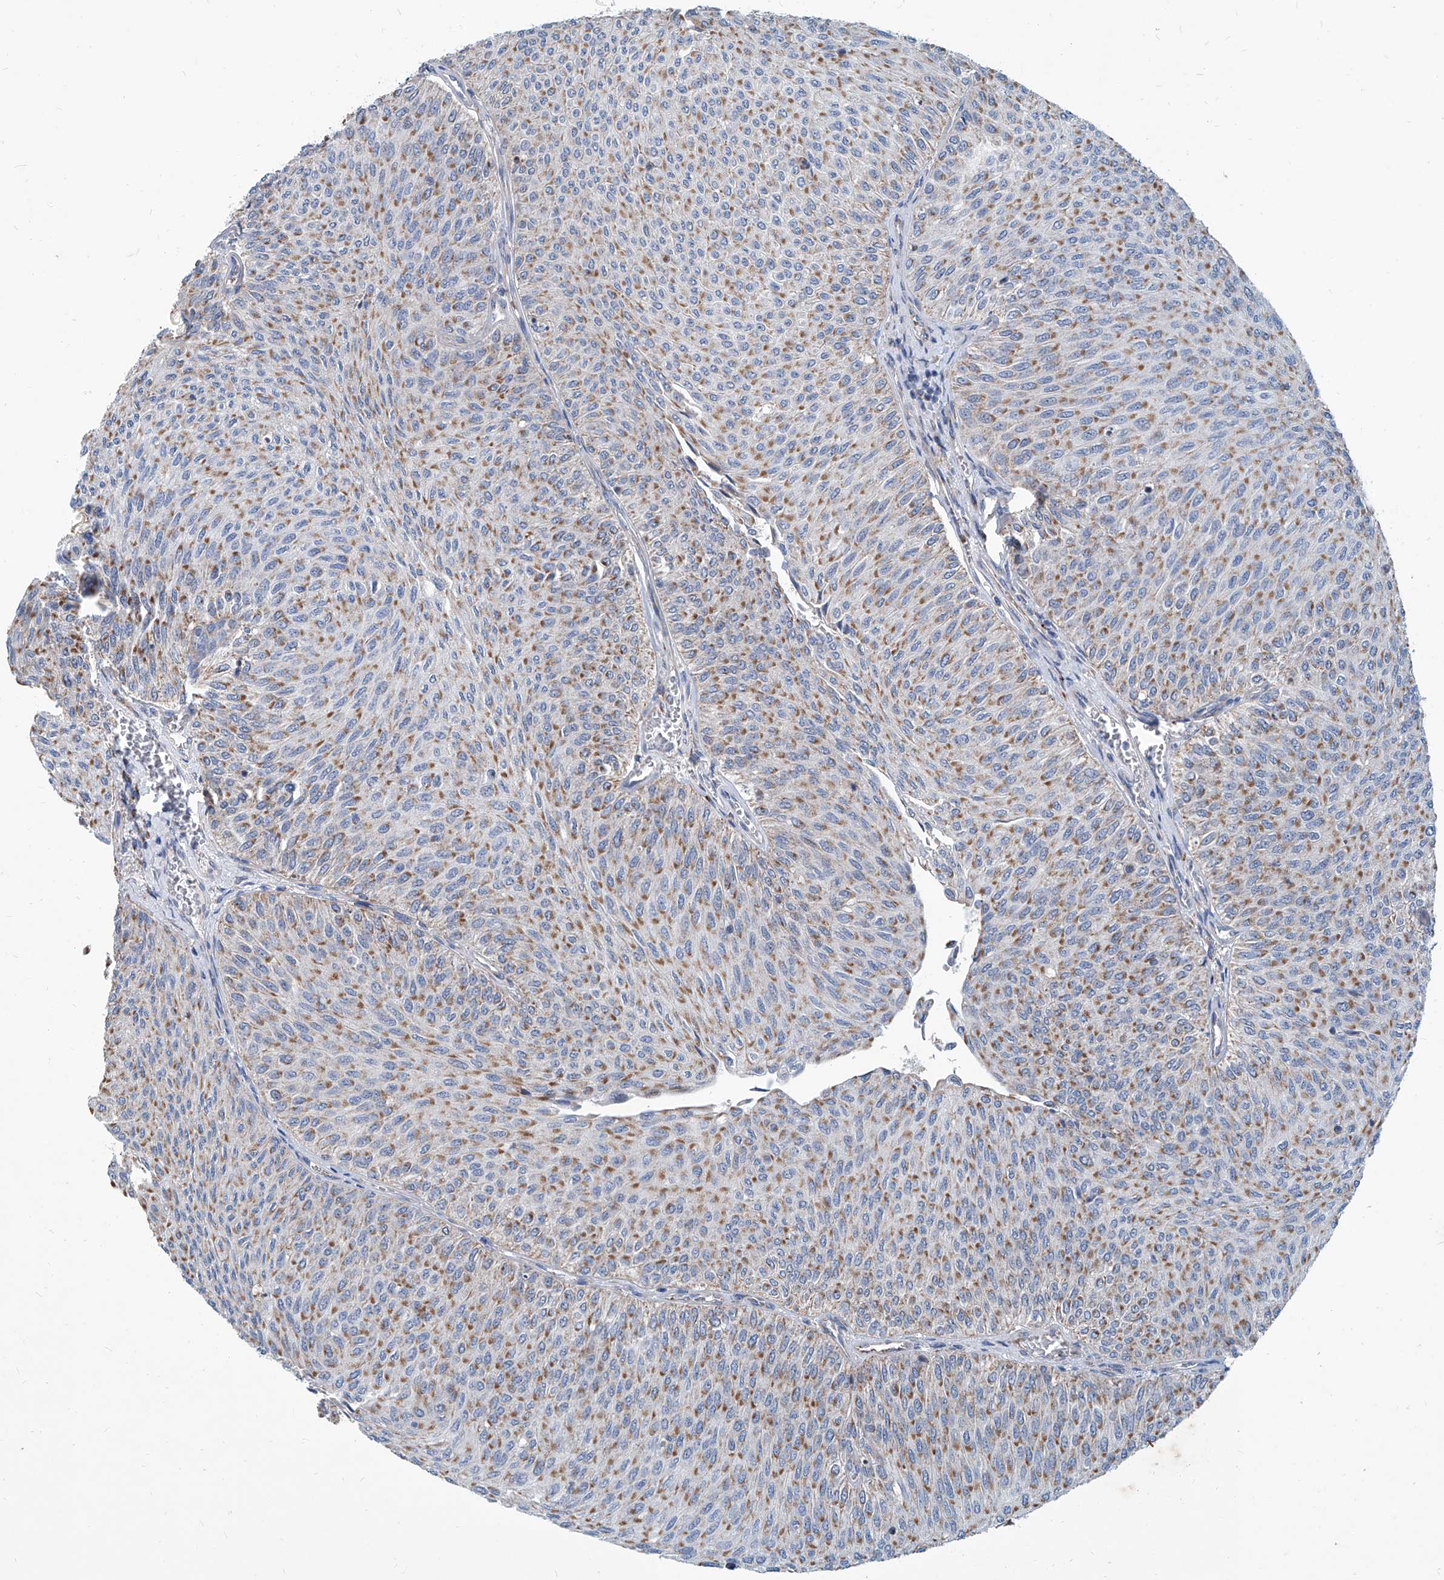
{"staining": {"intensity": "moderate", "quantity": ">75%", "location": "cytoplasmic/membranous"}, "tissue": "urothelial cancer", "cell_type": "Tumor cells", "image_type": "cancer", "snomed": [{"axis": "morphology", "description": "Urothelial carcinoma, Low grade"}, {"axis": "topography", "description": "Urinary bladder"}], "caption": "This is a micrograph of immunohistochemistry (IHC) staining of urothelial cancer, which shows moderate expression in the cytoplasmic/membranous of tumor cells.", "gene": "USP48", "patient": {"sex": "male", "age": 78}}